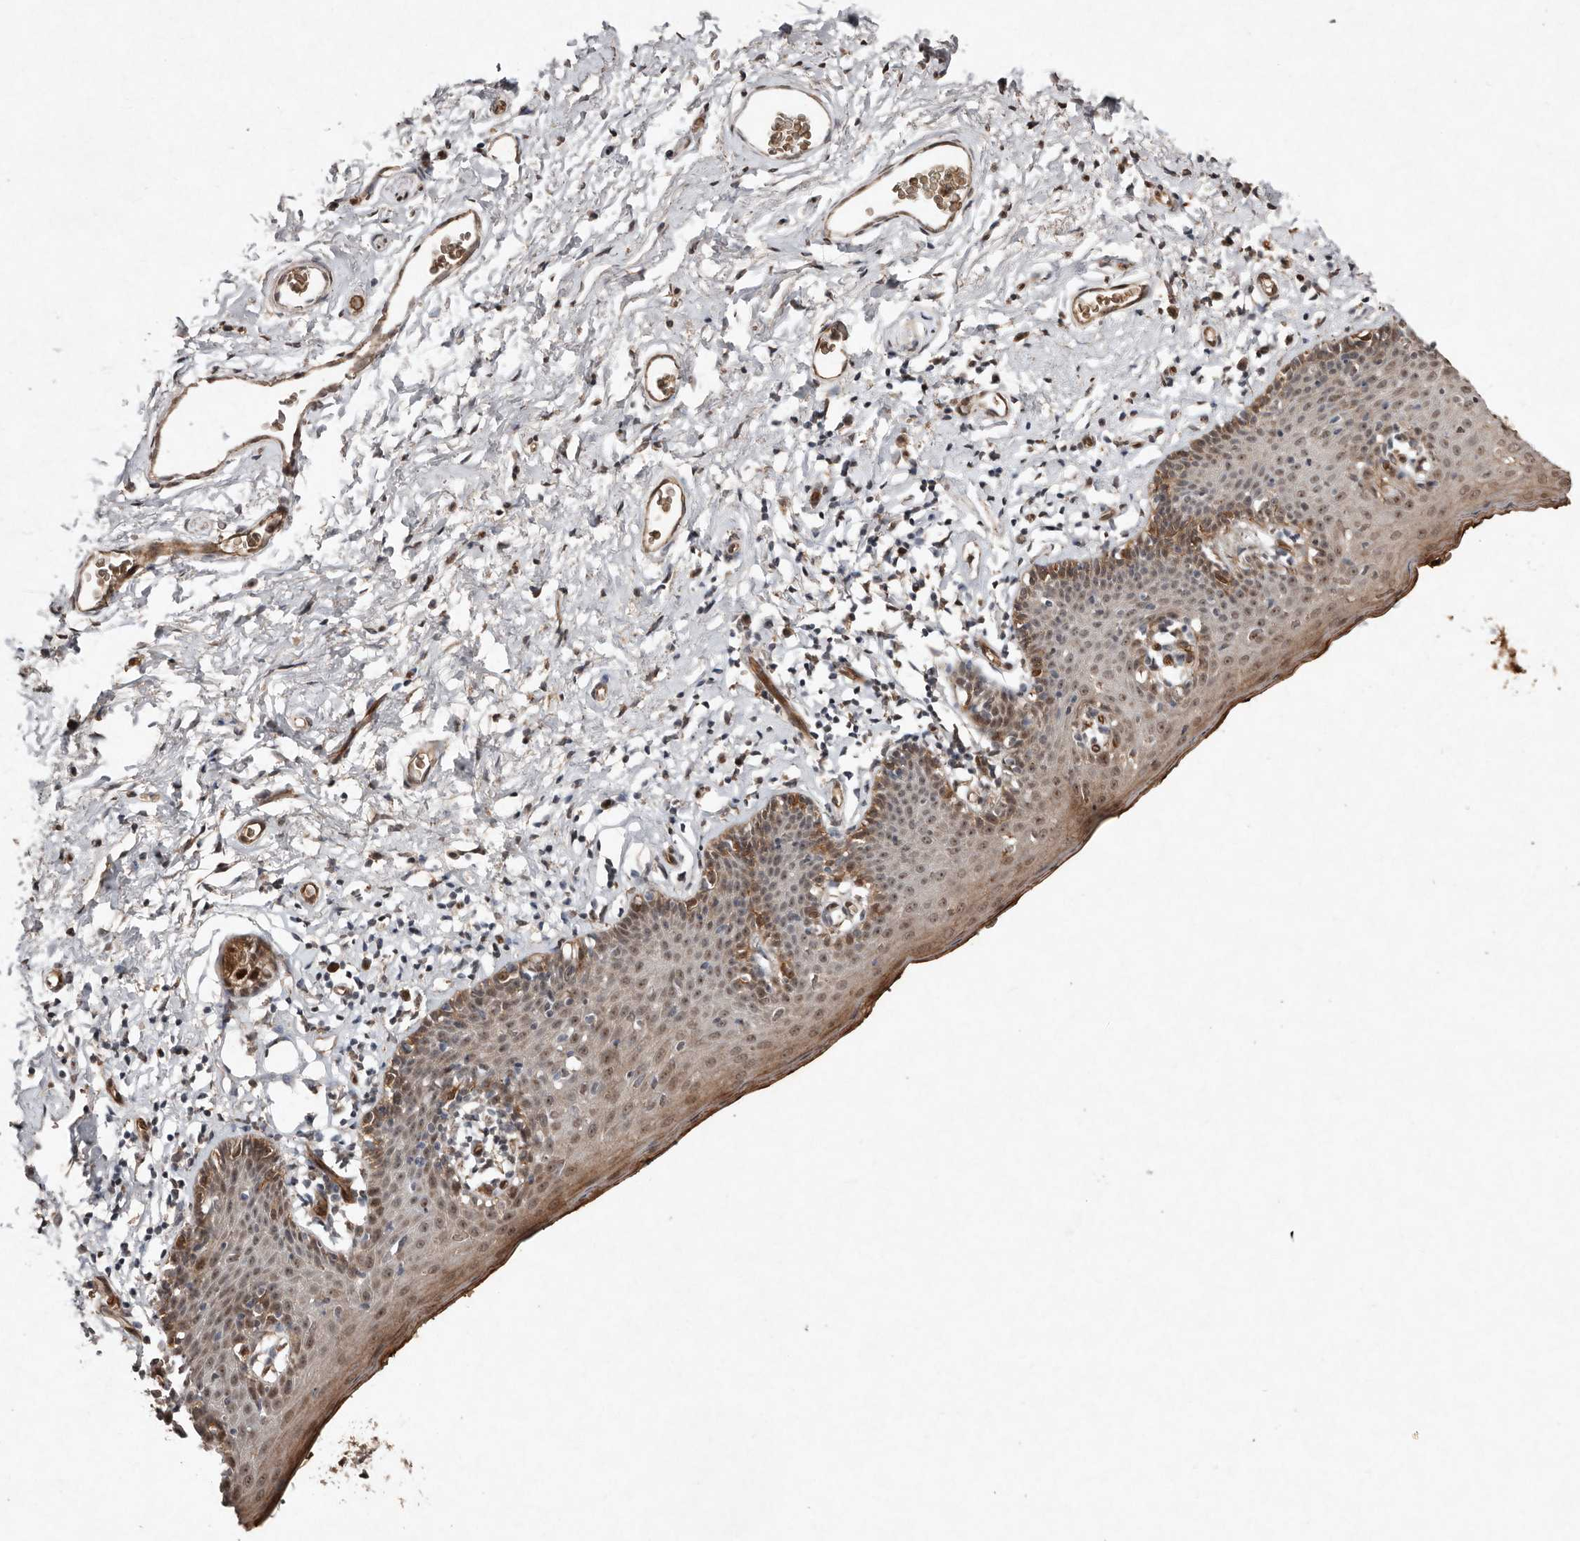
{"staining": {"intensity": "moderate", "quantity": "25%-75%", "location": "cytoplasmic/membranous,nuclear"}, "tissue": "skin", "cell_type": "Epidermal cells", "image_type": "normal", "snomed": [{"axis": "morphology", "description": "Normal tissue, NOS"}, {"axis": "topography", "description": "Vulva"}], "caption": "Approximately 25%-75% of epidermal cells in benign human skin reveal moderate cytoplasmic/membranous,nuclear protein positivity as visualized by brown immunohistochemical staining.", "gene": "DIP2C", "patient": {"sex": "female", "age": 66}}